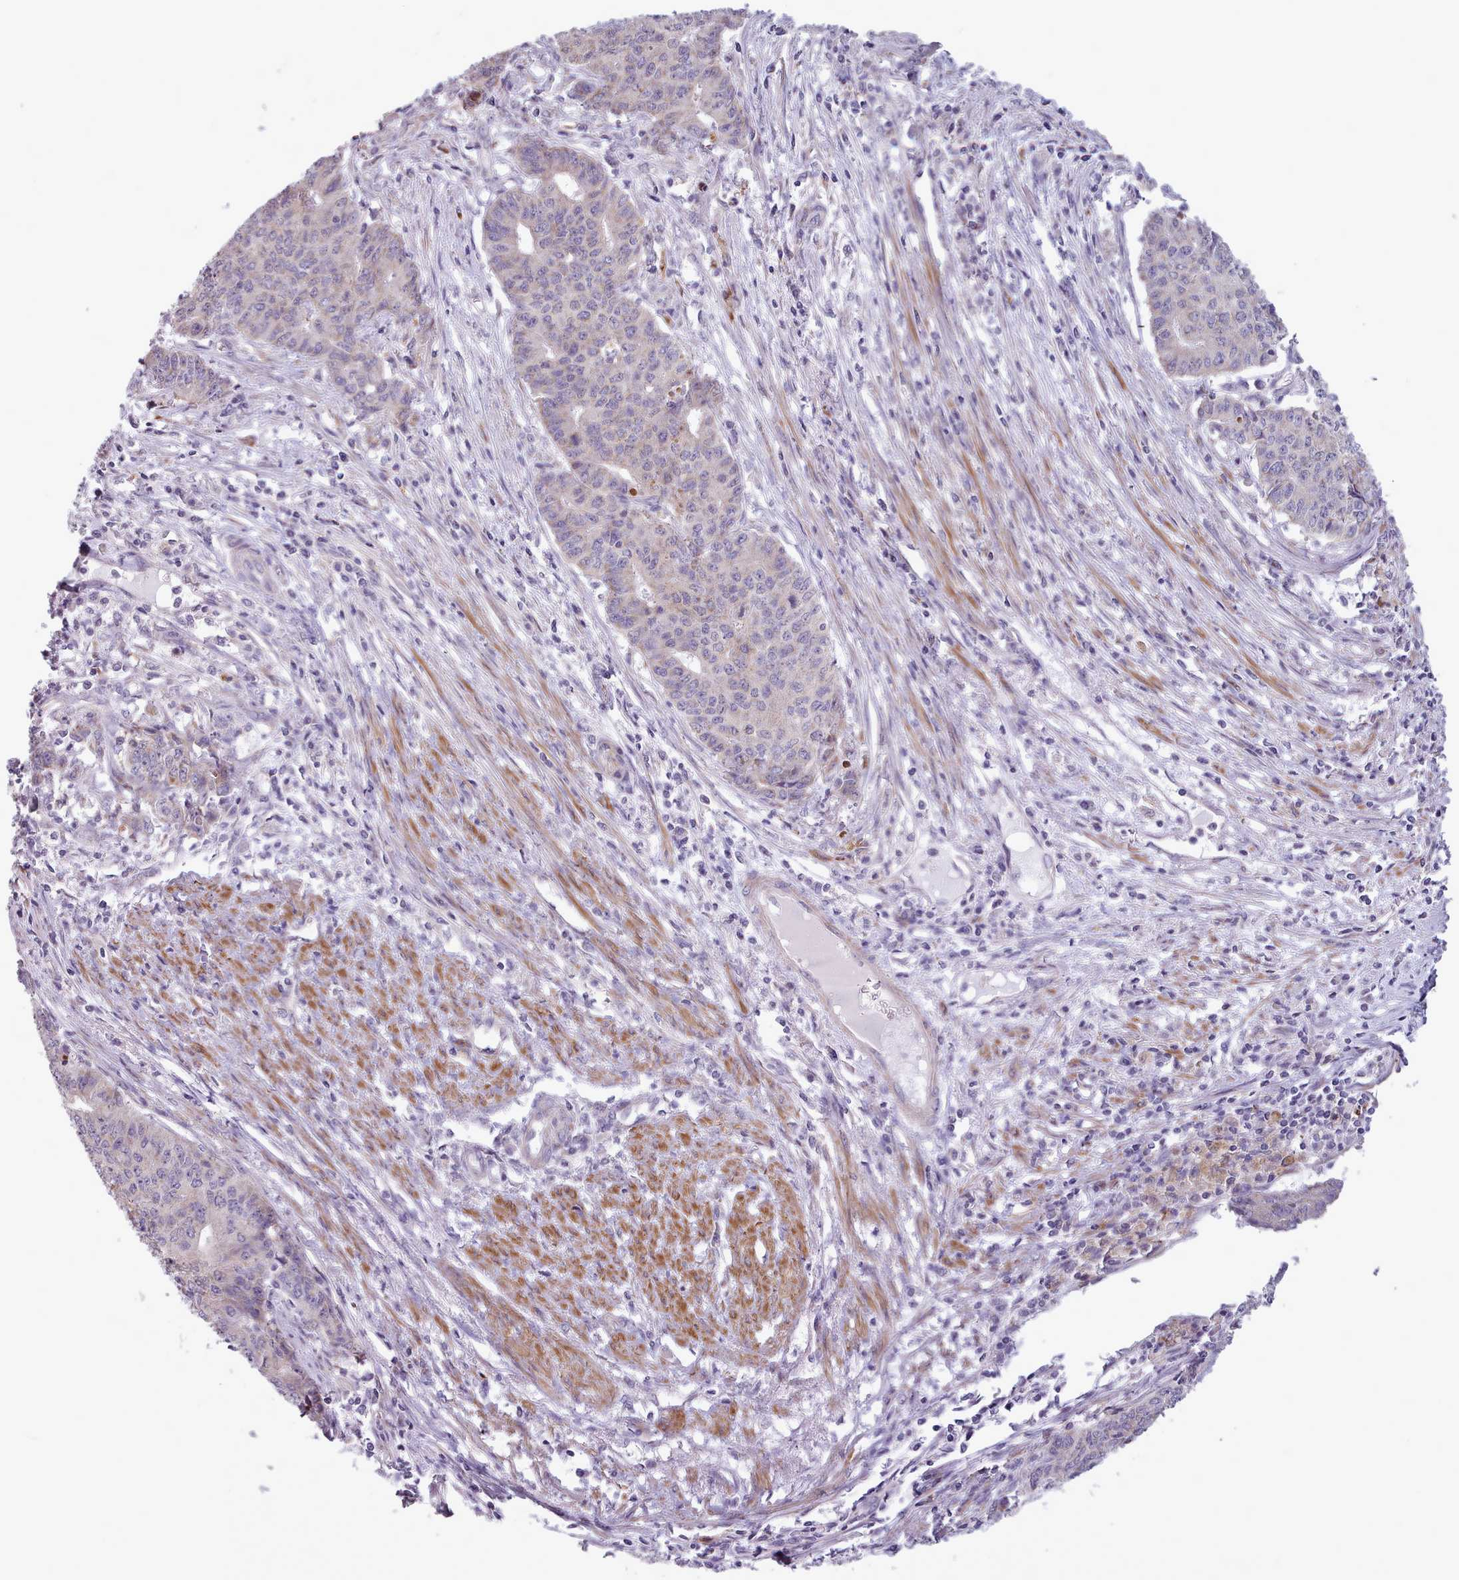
{"staining": {"intensity": "negative", "quantity": "none", "location": "none"}, "tissue": "endometrial cancer", "cell_type": "Tumor cells", "image_type": "cancer", "snomed": [{"axis": "morphology", "description": "Adenocarcinoma, NOS"}, {"axis": "topography", "description": "Endometrium"}], "caption": "Adenocarcinoma (endometrial) was stained to show a protein in brown. There is no significant positivity in tumor cells. (Brightfield microscopy of DAB immunohistochemistry at high magnification).", "gene": "AVL9", "patient": {"sex": "female", "age": 59}}